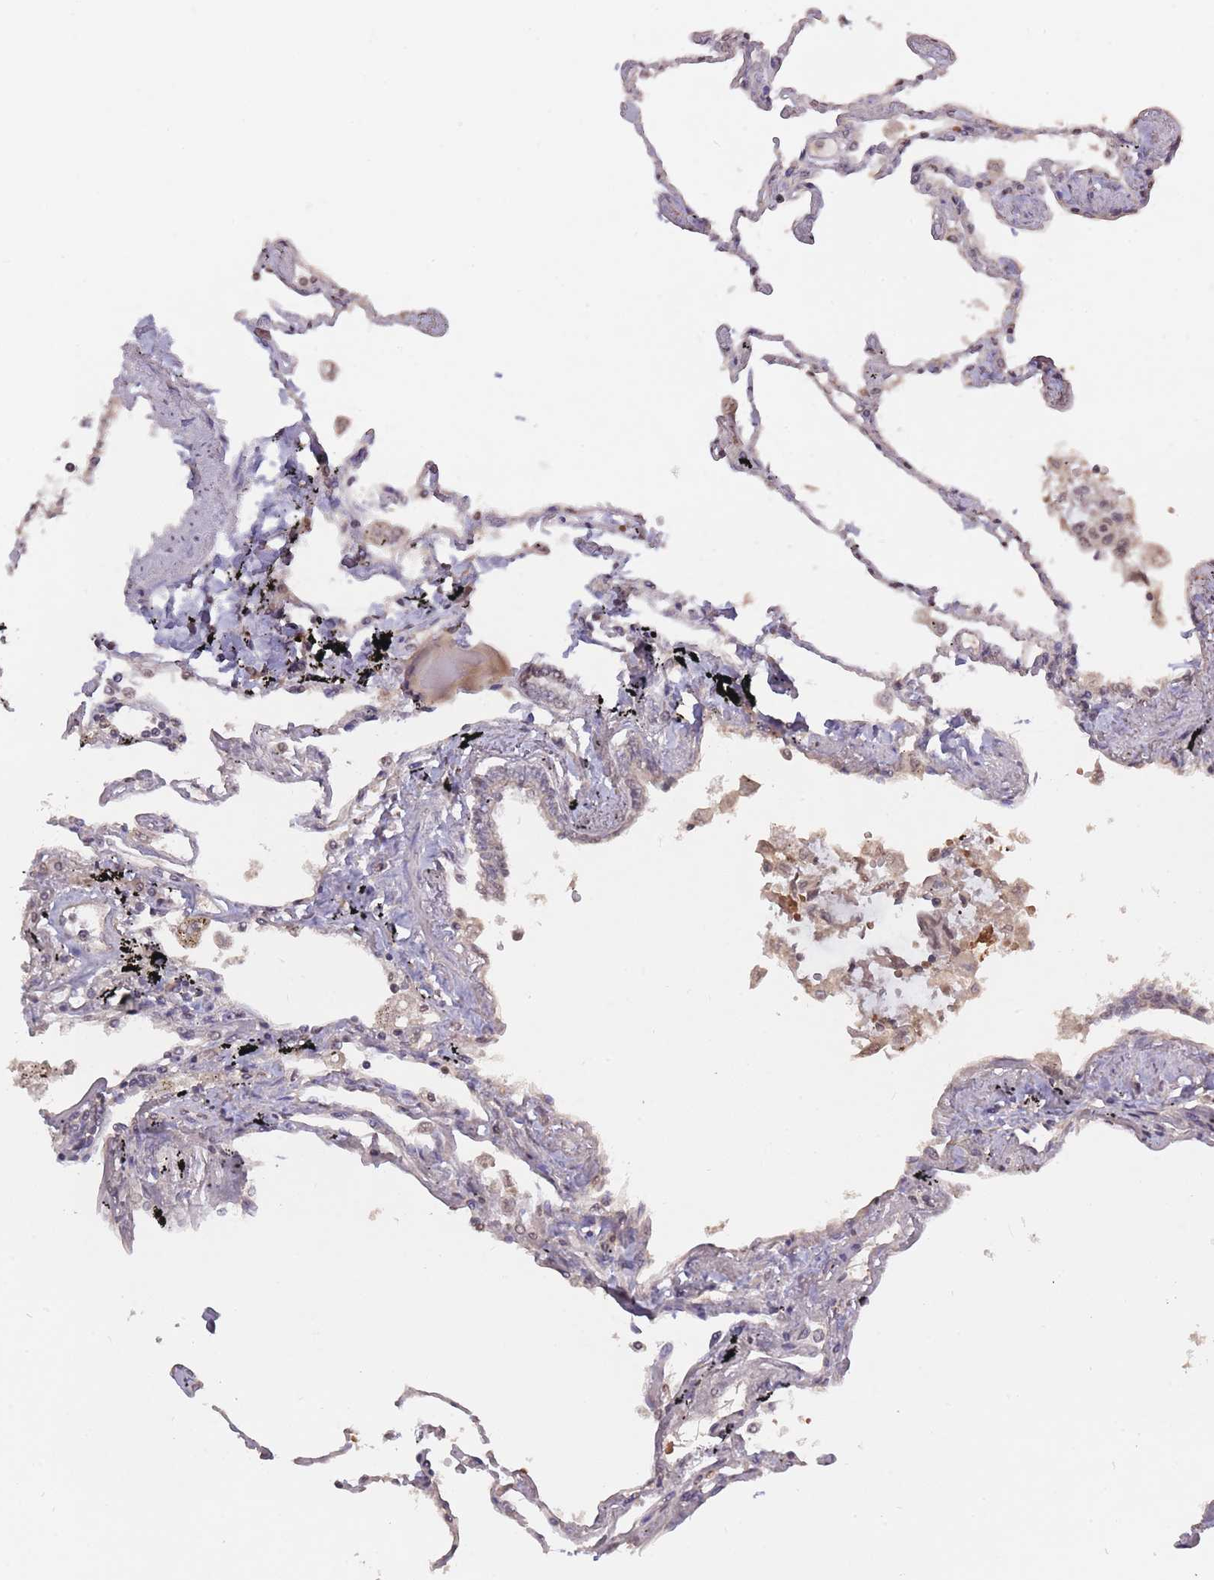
{"staining": {"intensity": "negative", "quantity": "none", "location": "none"}, "tissue": "lung", "cell_type": "Alveolar cells", "image_type": "normal", "snomed": [{"axis": "morphology", "description": "Normal tissue, NOS"}, {"axis": "topography", "description": "Lung"}], "caption": "DAB (3,3'-diaminobenzidine) immunohistochemical staining of unremarkable human lung shows no significant positivity in alveolar cells.", "gene": "ADCYAP1R1", "patient": {"sex": "female", "age": 67}}